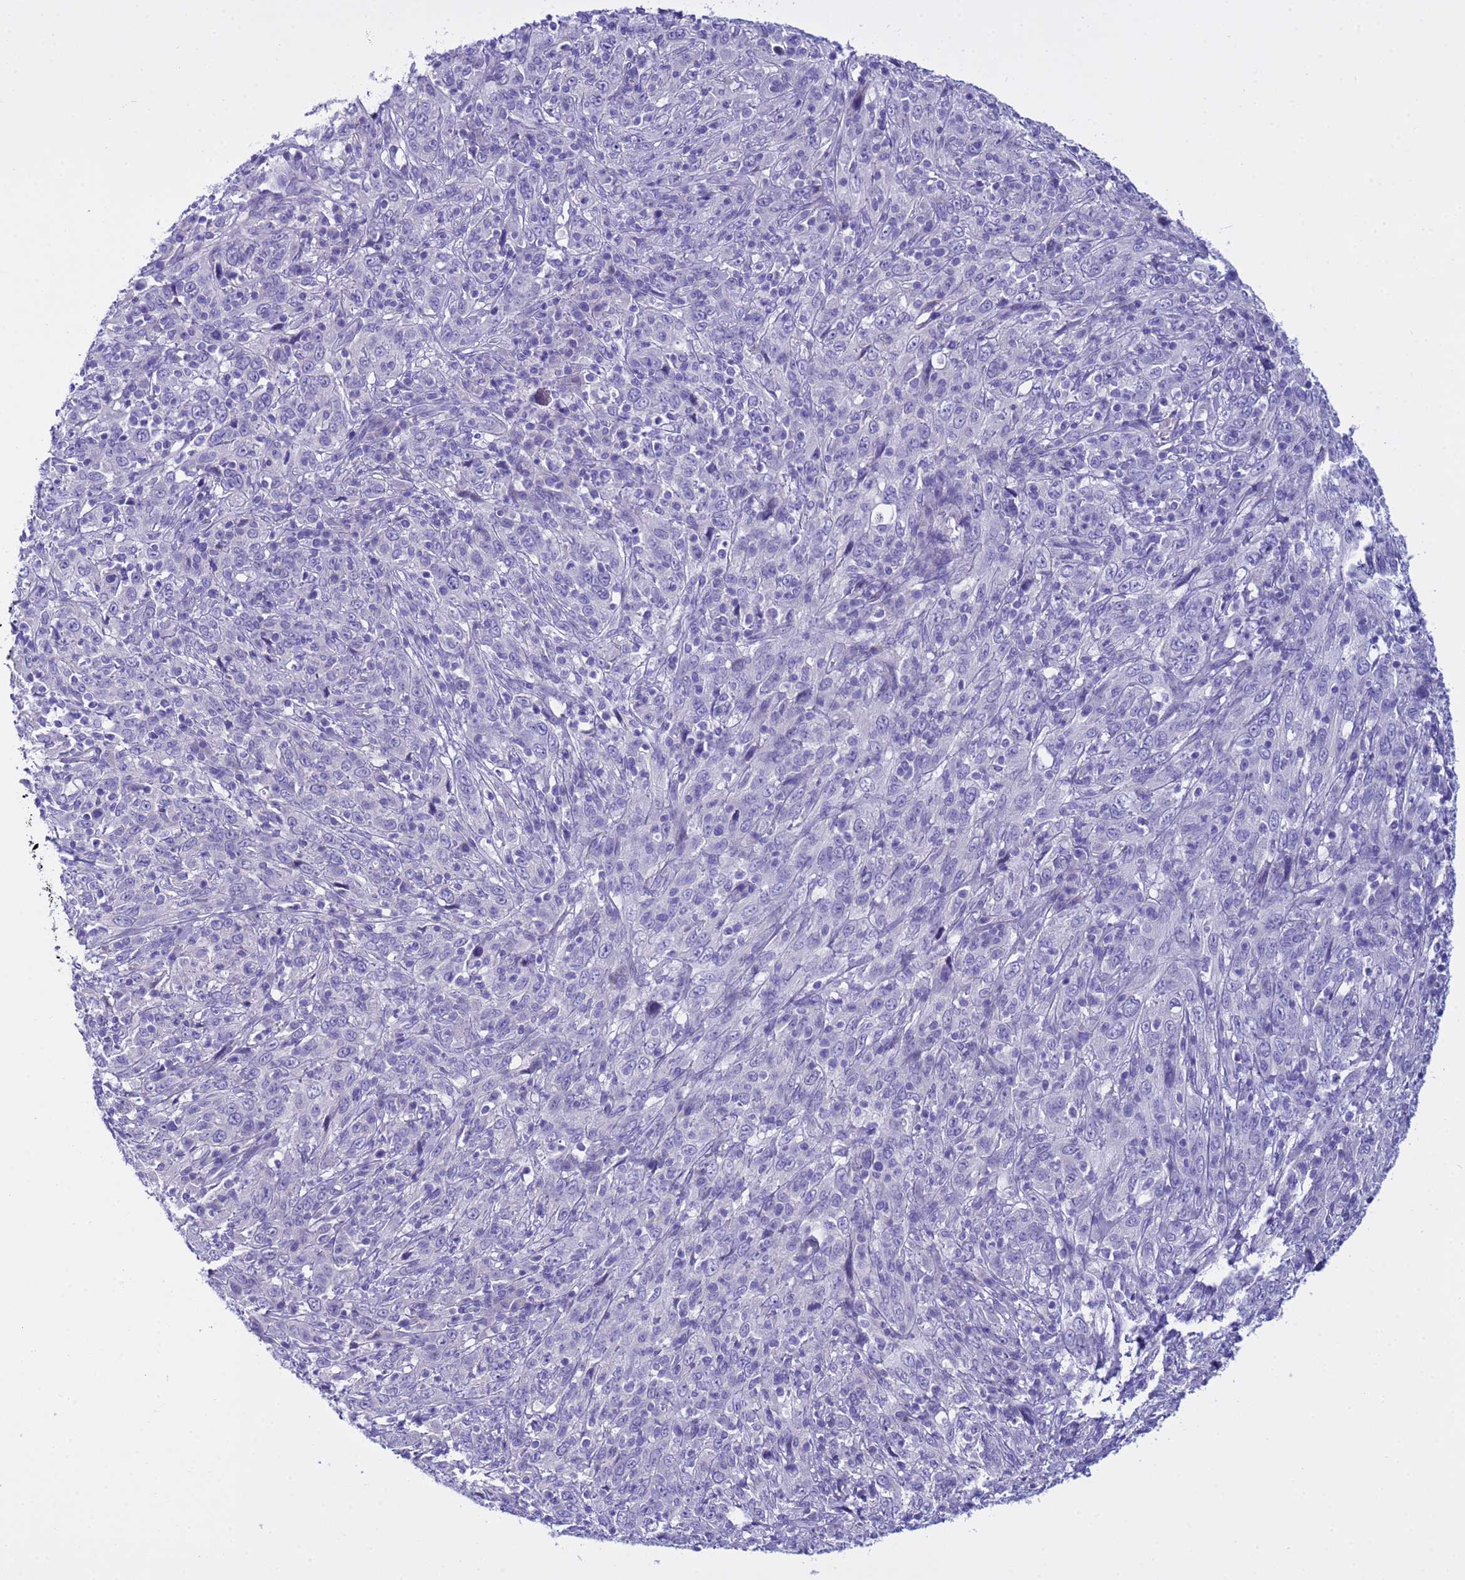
{"staining": {"intensity": "negative", "quantity": "none", "location": "none"}, "tissue": "cervical cancer", "cell_type": "Tumor cells", "image_type": "cancer", "snomed": [{"axis": "morphology", "description": "Squamous cell carcinoma, NOS"}, {"axis": "topography", "description": "Cervix"}], "caption": "An immunohistochemistry (IHC) histopathology image of squamous cell carcinoma (cervical) is shown. There is no staining in tumor cells of squamous cell carcinoma (cervical). (DAB (3,3'-diaminobenzidine) immunohistochemistry visualized using brightfield microscopy, high magnification).", "gene": "IGSF11", "patient": {"sex": "female", "age": 46}}